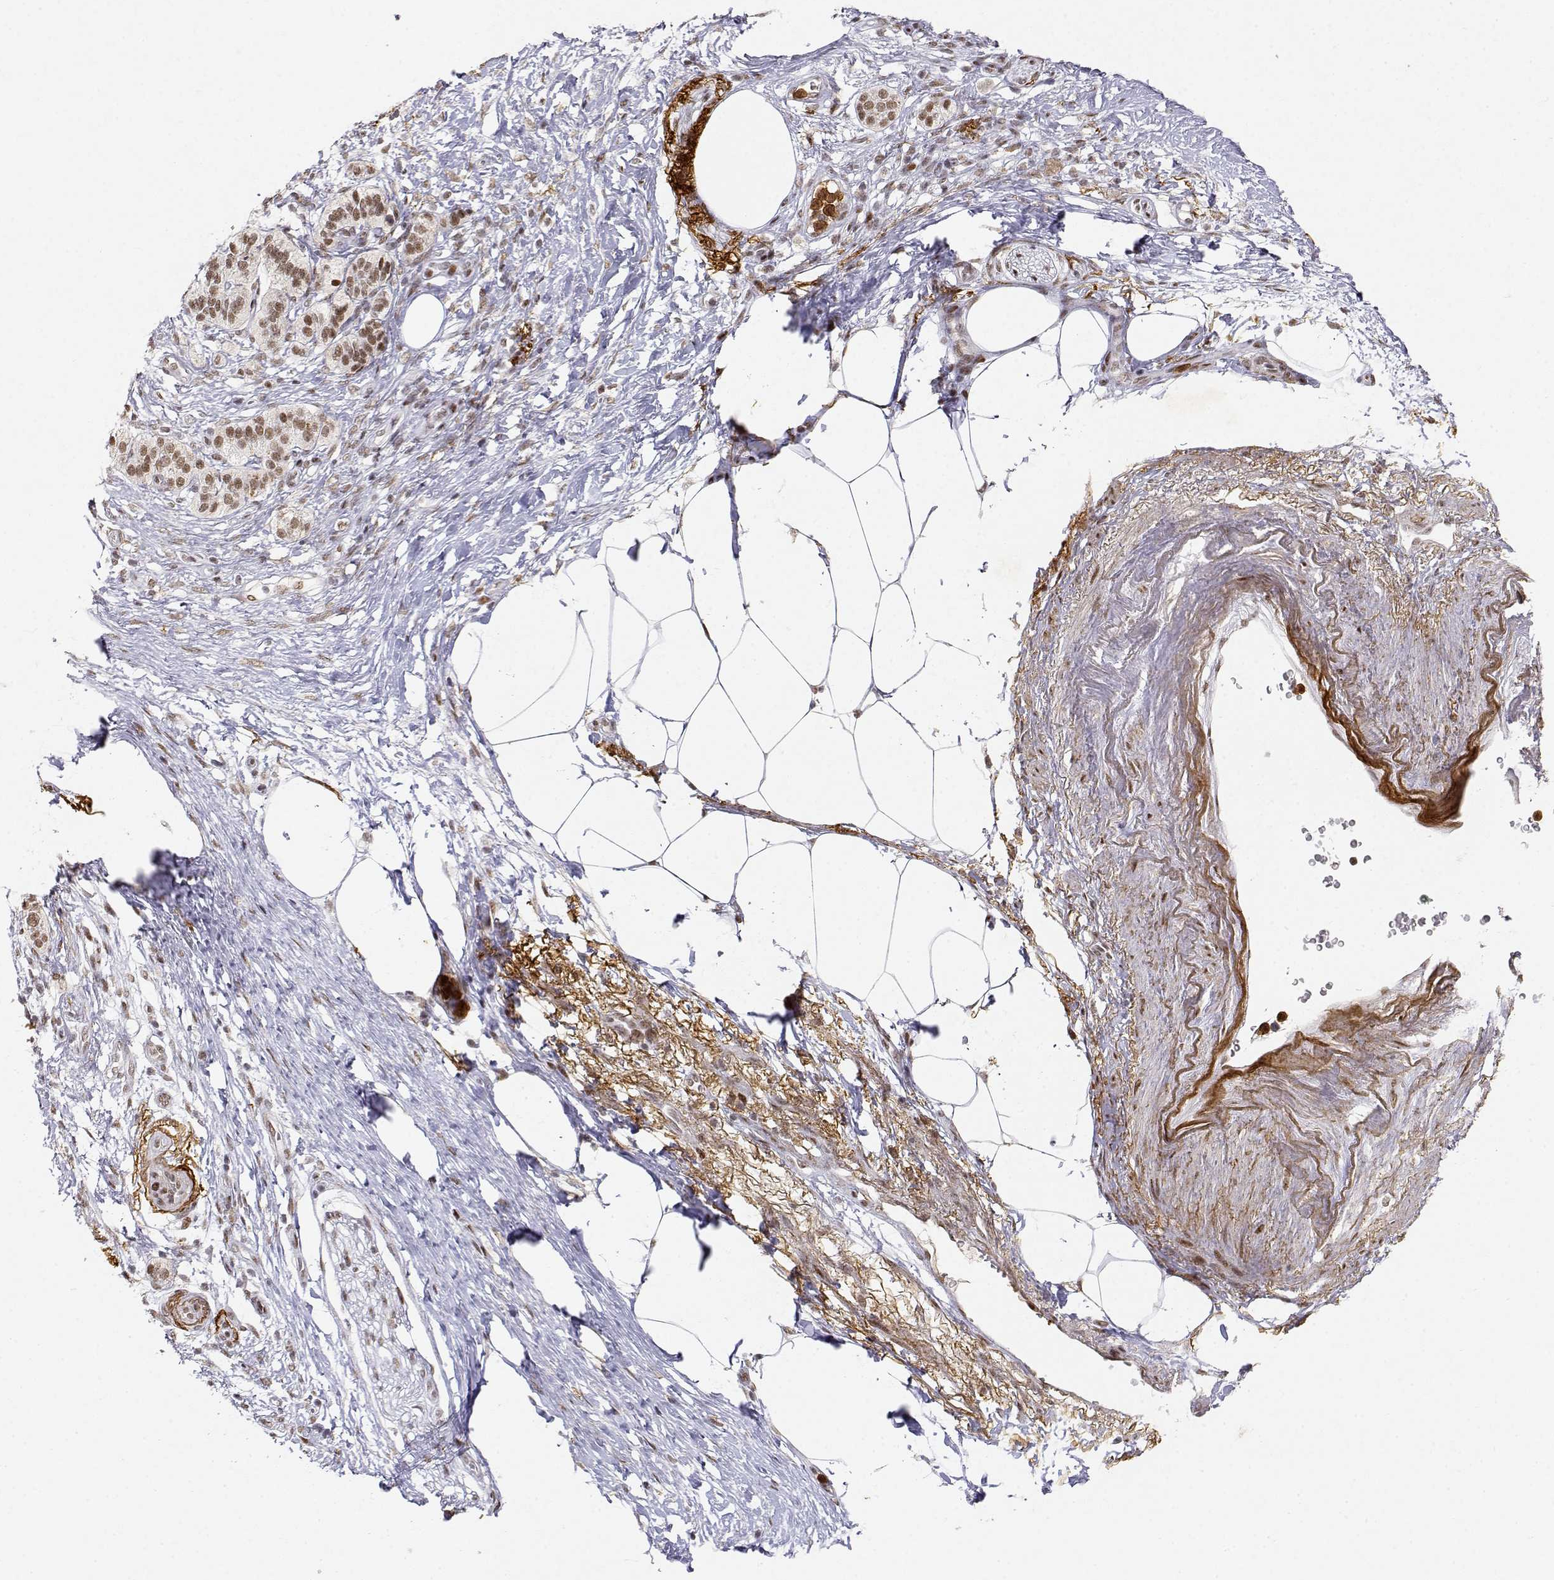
{"staining": {"intensity": "moderate", "quantity": ">75%", "location": "nuclear"}, "tissue": "pancreatic cancer", "cell_type": "Tumor cells", "image_type": "cancer", "snomed": [{"axis": "morphology", "description": "Adenocarcinoma, NOS"}, {"axis": "topography", "description": "Pancreas"}], "caption": "Protein expression analysis of pancreatic adenocarcinoma shows moderate nuclear expression in about >75% of tumor cells.", "gene": "RSF1", "patient": {"sex": "female", "age": 72}}